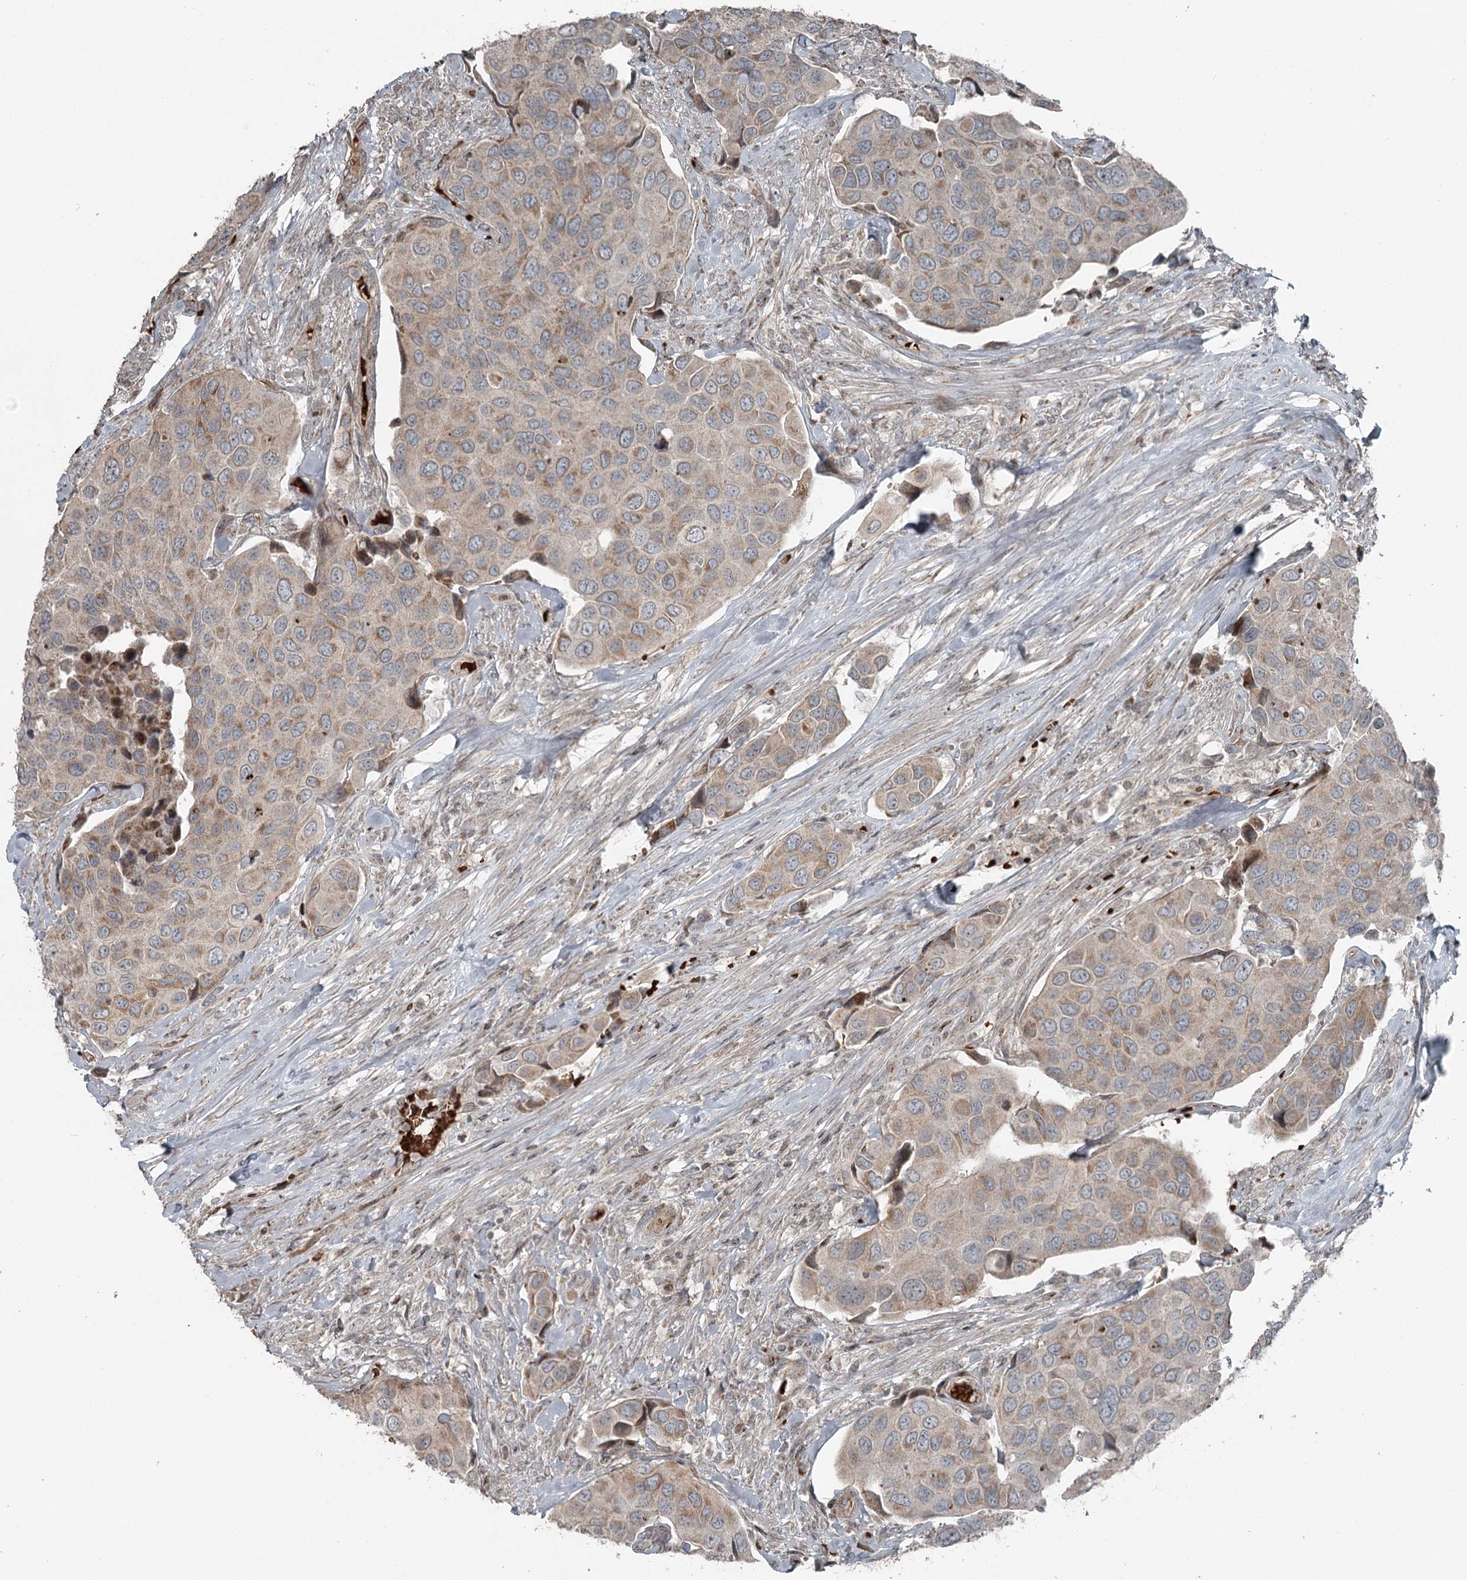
{"staining": {"intensity": "weak", "quantity": ">75%", "location": "cytoplasmic/membranous"}, "tissue": "urothelial cancer", "cell_type": "Tumor cells", "image_type": "cancer", "snomed": [{"axis": "morphology", "description": "Urothelial carcinoma, High grade"}, {"axis": "topography", "description": "Urinary bladder"}], "caption": "DAB immunohistochemical staining of urothelial carcinoma (high-grade) reveals weak cytoplasmic/membranous protein staining in approximately >75% of tumor cells.", "gene": "RASSF8", "patient": {"sex": "male", "age": 74}}